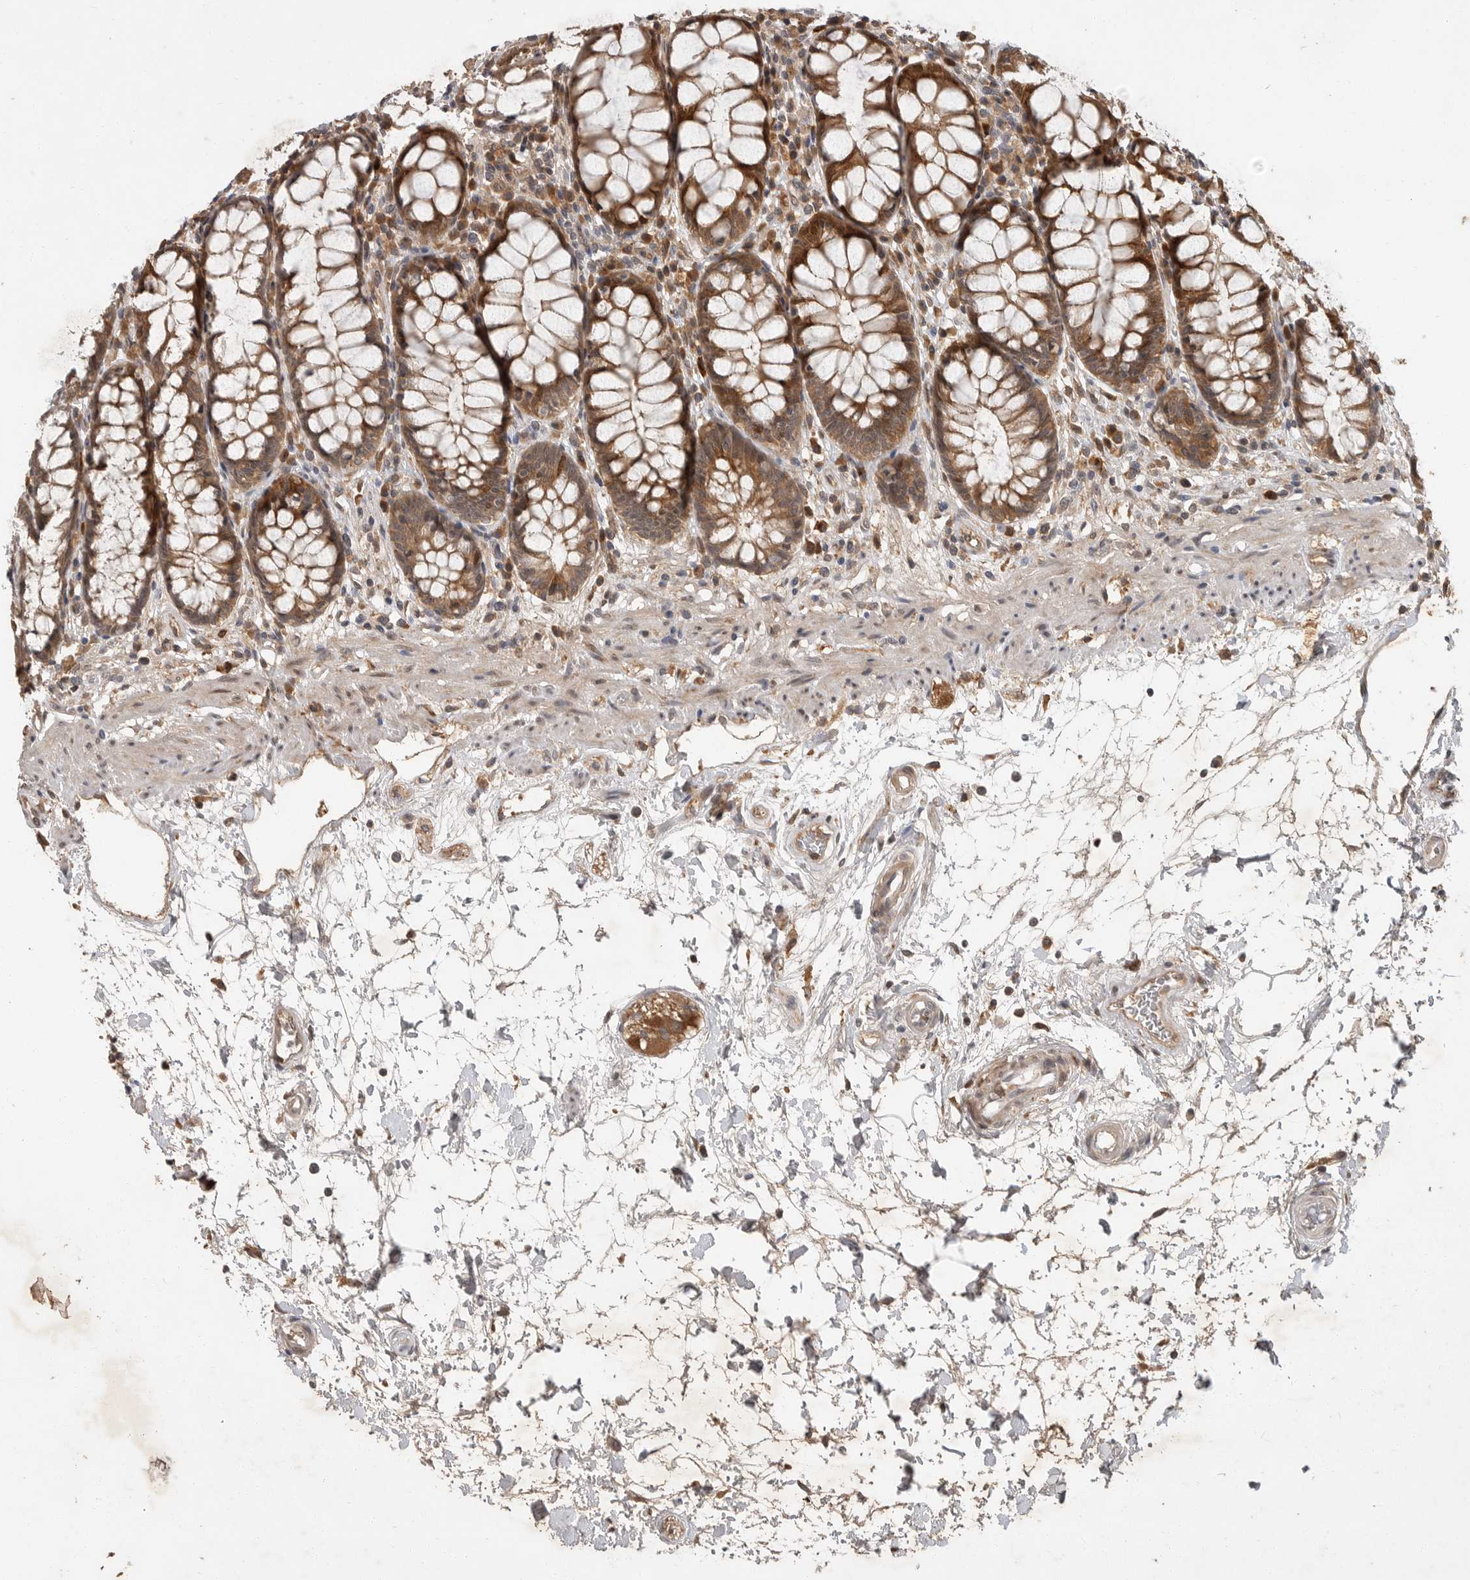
{"staining": {"intensity": "moderate", "quantity": ">75%", "location": "cytoplasmic/membranous,nuclear"}, "tissue": "rectum", "cell_type": "Glandular cells", "image_type": "normal", "snomed": [{"axis": "morphology", "description": "Normal tissue, NOS"}, {"axis": "topography", "description": "Rectum"}], "caption": "Immunohistochemical staining of benign human rectum exhibits medium levels of moderate cytoplasmic/membranous,nuclear expression in approximately >75% of glandular cells.", "gene": "OSBPL9", "patient": {"sex": "male", "age": 64}}